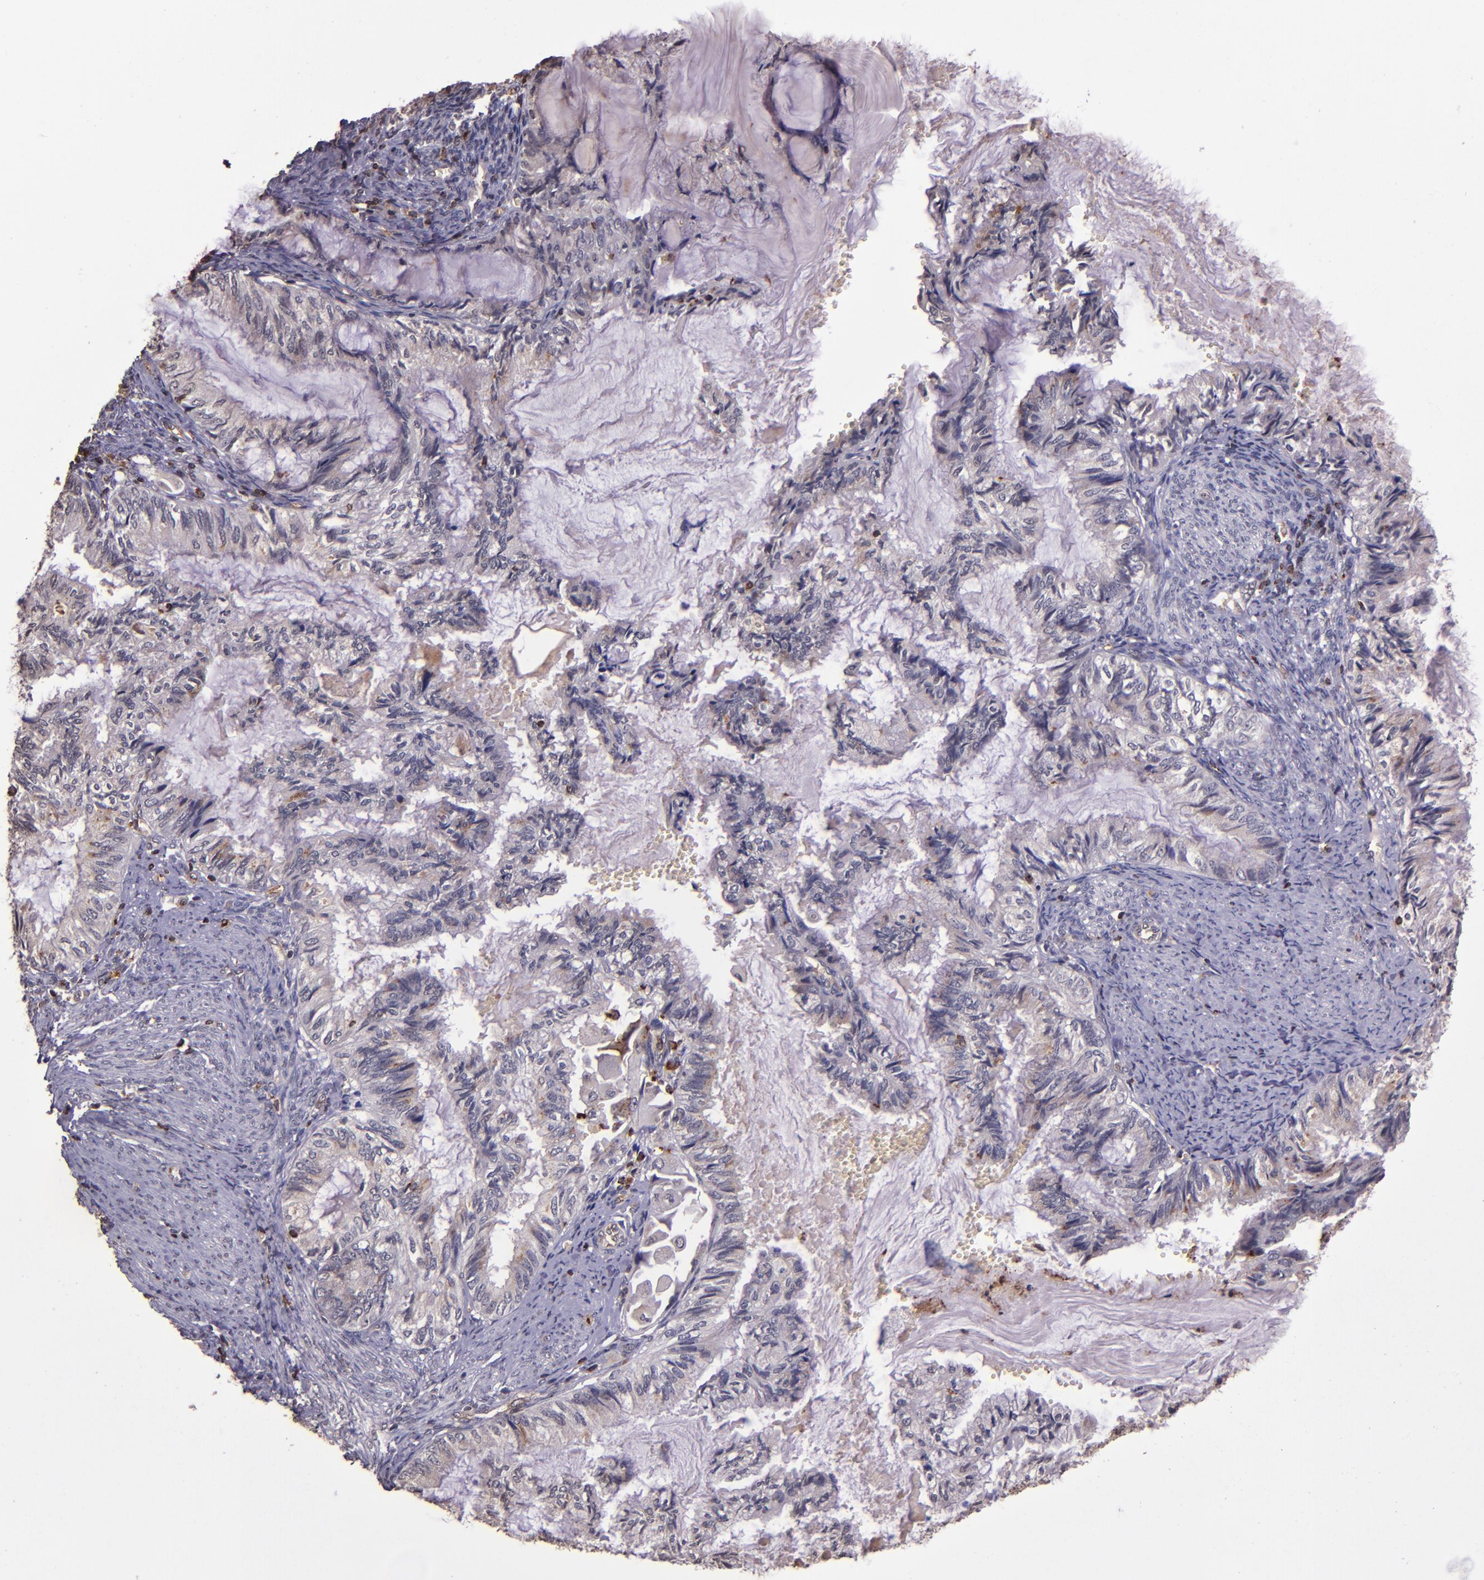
{"staining": {"intensity": "moderate", "quantity": "<25%", "location": "cytoplasmic/membranous"}, "tissue": "endometrial cancer", "cell_type": "Tumor cells", "image_type": "cancer", "snomed": [{"axis": "morphology", "description": "Adenocarcinoma, NOS"}, {"axis": "topography", "description": "Endometrium"}], "caption": "Immunohistochemistry photomicrograph of human endometrial cancer stained for a protein (brown), which shows low levels of moderate cytoplasmic/membranous staining in approximately <25% of tumor cells.", "gene": "SLC2A3", "patient": {"sex": "female", "age": 86}}